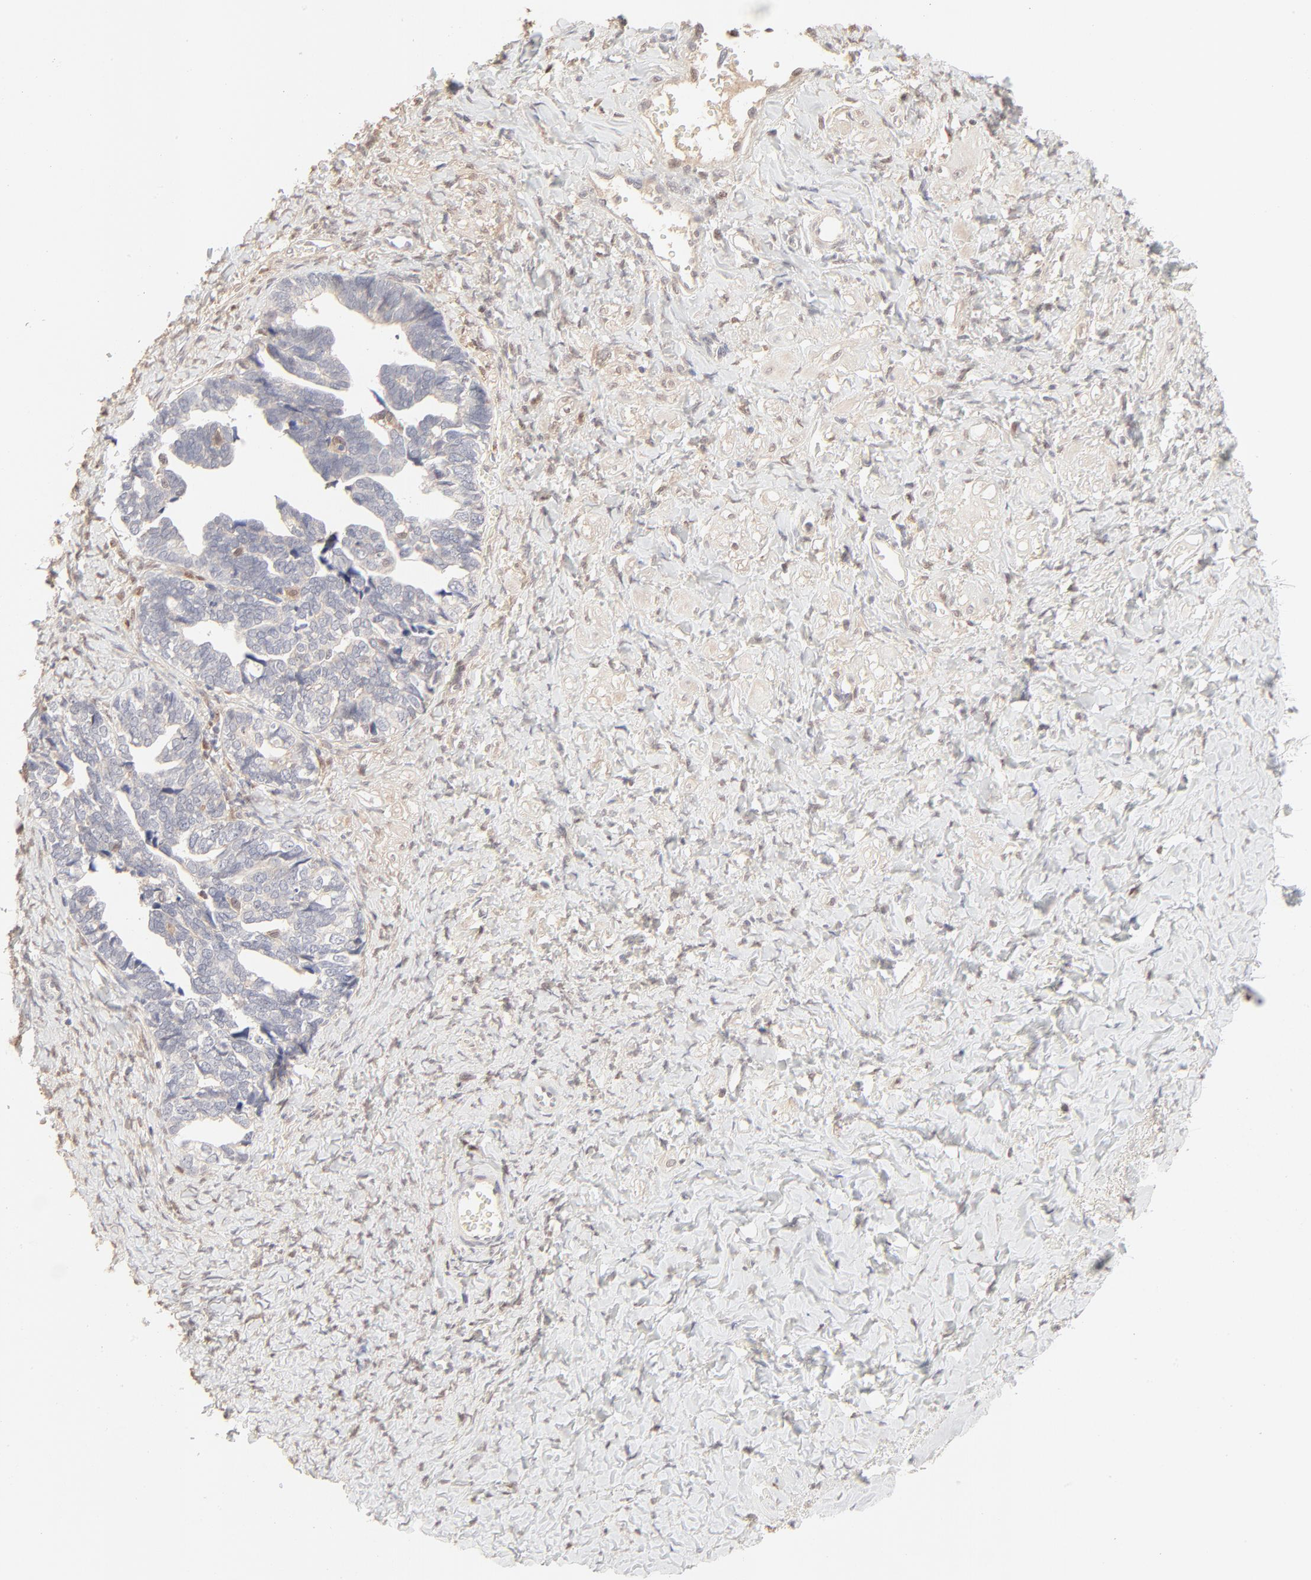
{"staining": {"intensity": "negative", "quantity": "none", "location": "none"}, "tissue": "ovarian cancer", "cell_type": "Tumor cells", "image_type": "cancer", "snomed": [{"axis": "morphology", "description": "Cystadenocarcinoma, serous, NOS"}, {"axis": "topography", "description": "Ovary"}], "caption": "The immunohistochemistry (IHC) image has no significant positivity in tumor cells of serous cystadenocarcinoma (ovarian) tissue. The staining was performed using DAB to visualize the protein expression in brown, while the nuclei were stained in blue with hematoxylin (Magnification: 20x).", "gene": "LGALS2", "patient": {"sex": "female", "age": 77}}